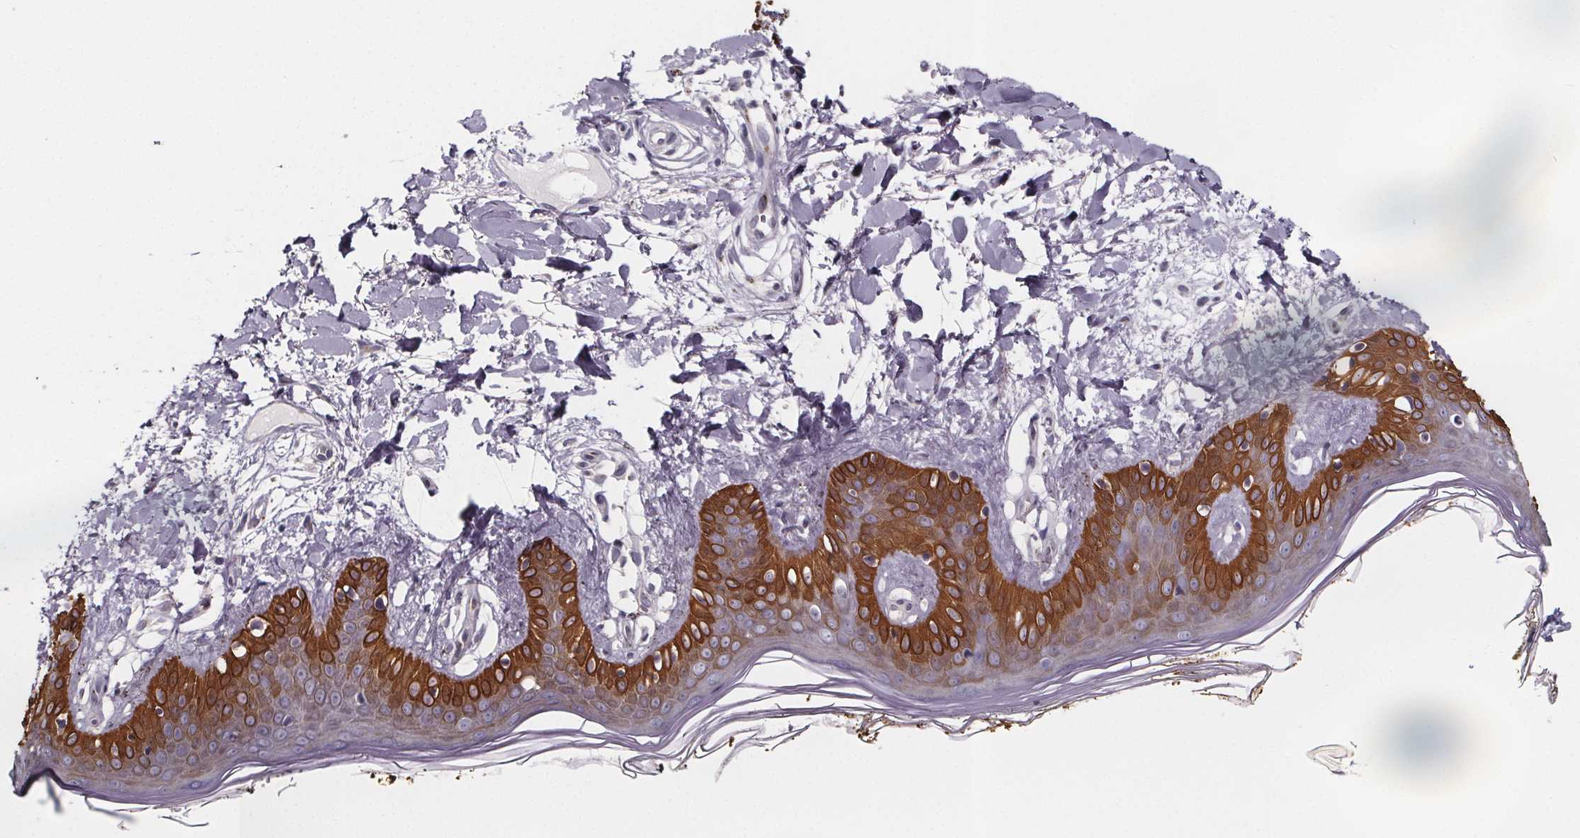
{"staining": {"intensity": "negative", "quantity": "none", "location": "none"}, "tissue": "skin", "cell_type": "Fibroblasts", "image_type": "normal", "snomed": [{"axis": "morphology", "description": "Normal tissue, NOS"}, {"axis": "topography", "description": "Skin"}], "caption": "Fibroblasts show no significant protein positivity in unremarkable skin.", "gene": "NDST1", "patient": {"sex": "female", "age": 34}}